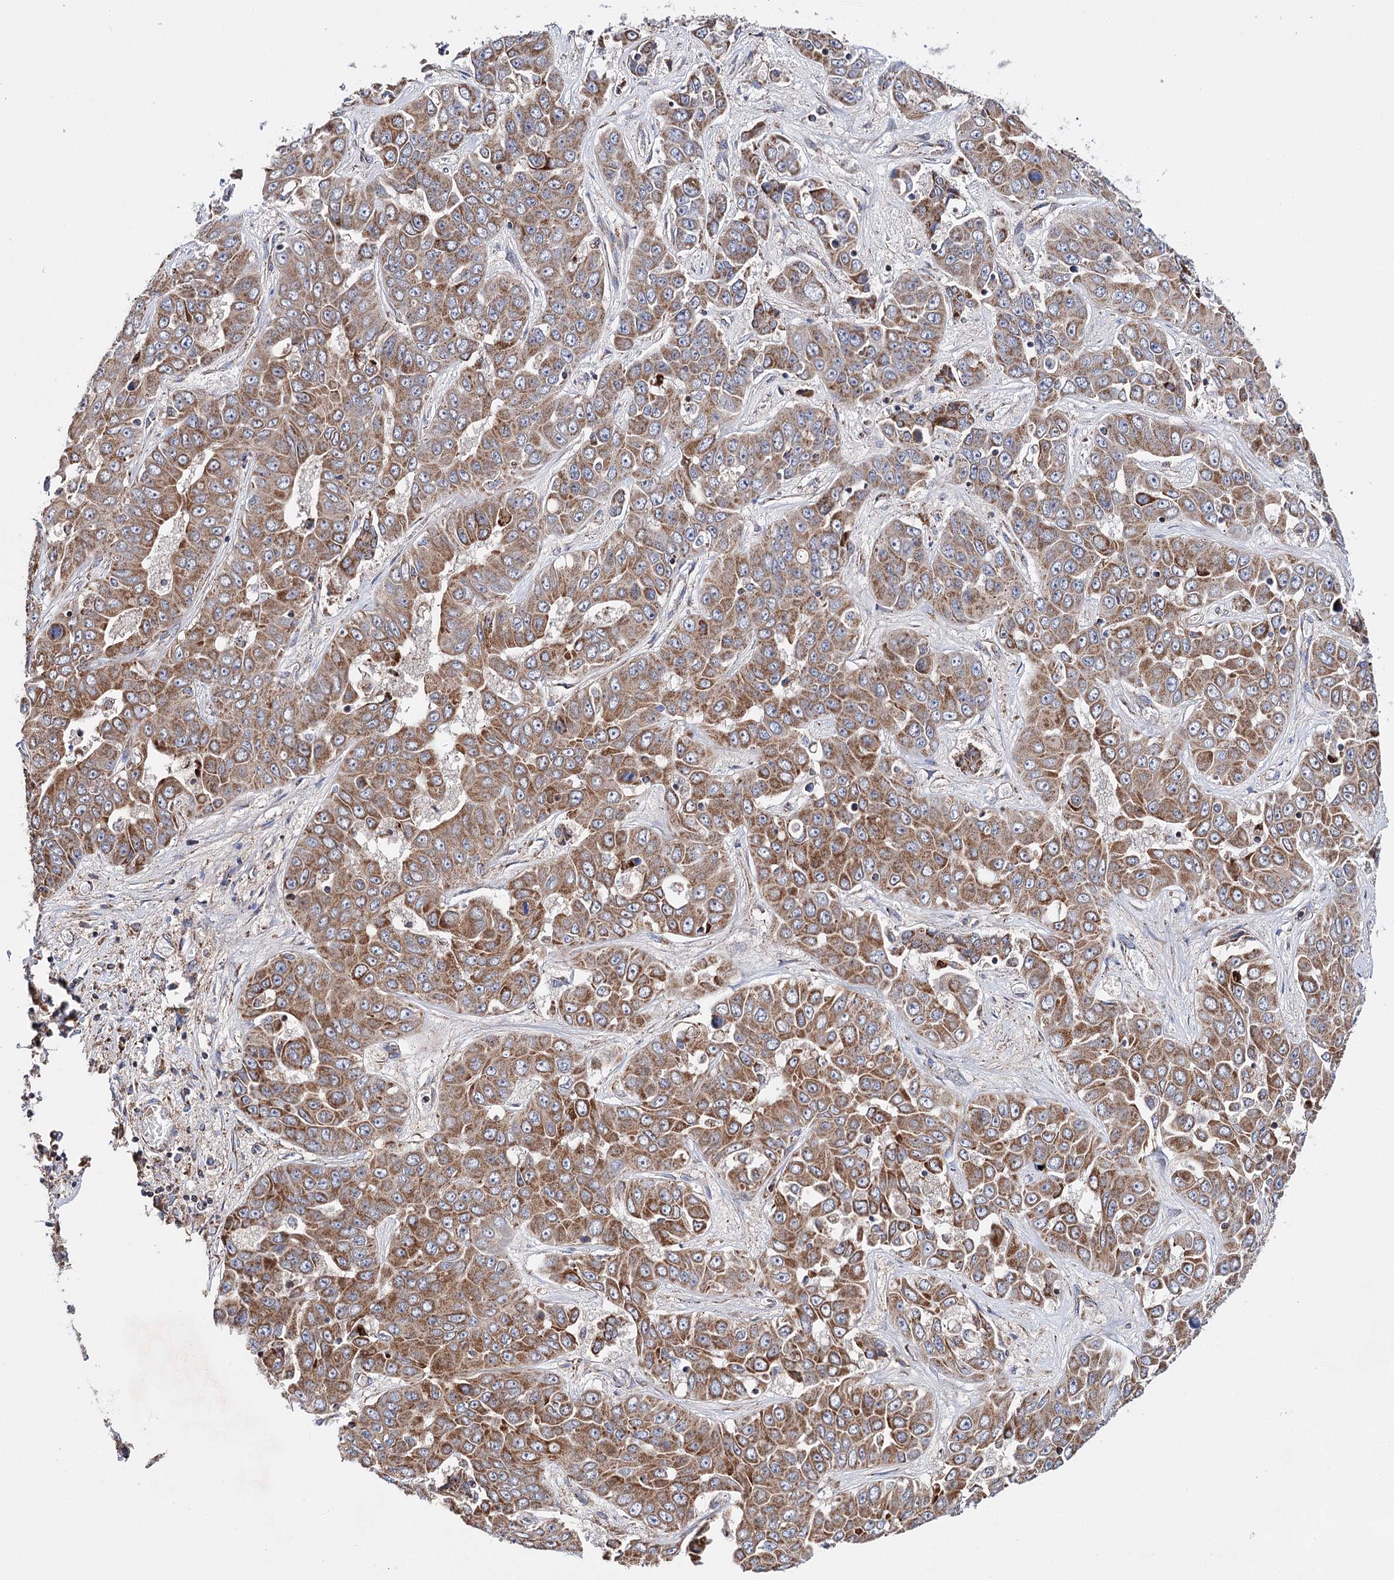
{"staining": {"intensity": "moderate", "quantity": ">75%", "location": "cytoplasmic/membranous"}, "tissue": "liver cancer", "cell_type": "Tumor cells", "image_type": "cancer", "snomed": [{"axis": "morphology", "description": "Cholangiocarcinoma"}, {"axis": "topography", "description": "Liver"}], "caption": "The histopathology image demonstrates a brown stain indicating the presence of a protein in the cytoplasmic/membranous of tumor cells in liver cancer (cholangiocarcinoma).", "gene": "CFAP46", "patient": {"sex": "female", "age": 52}}